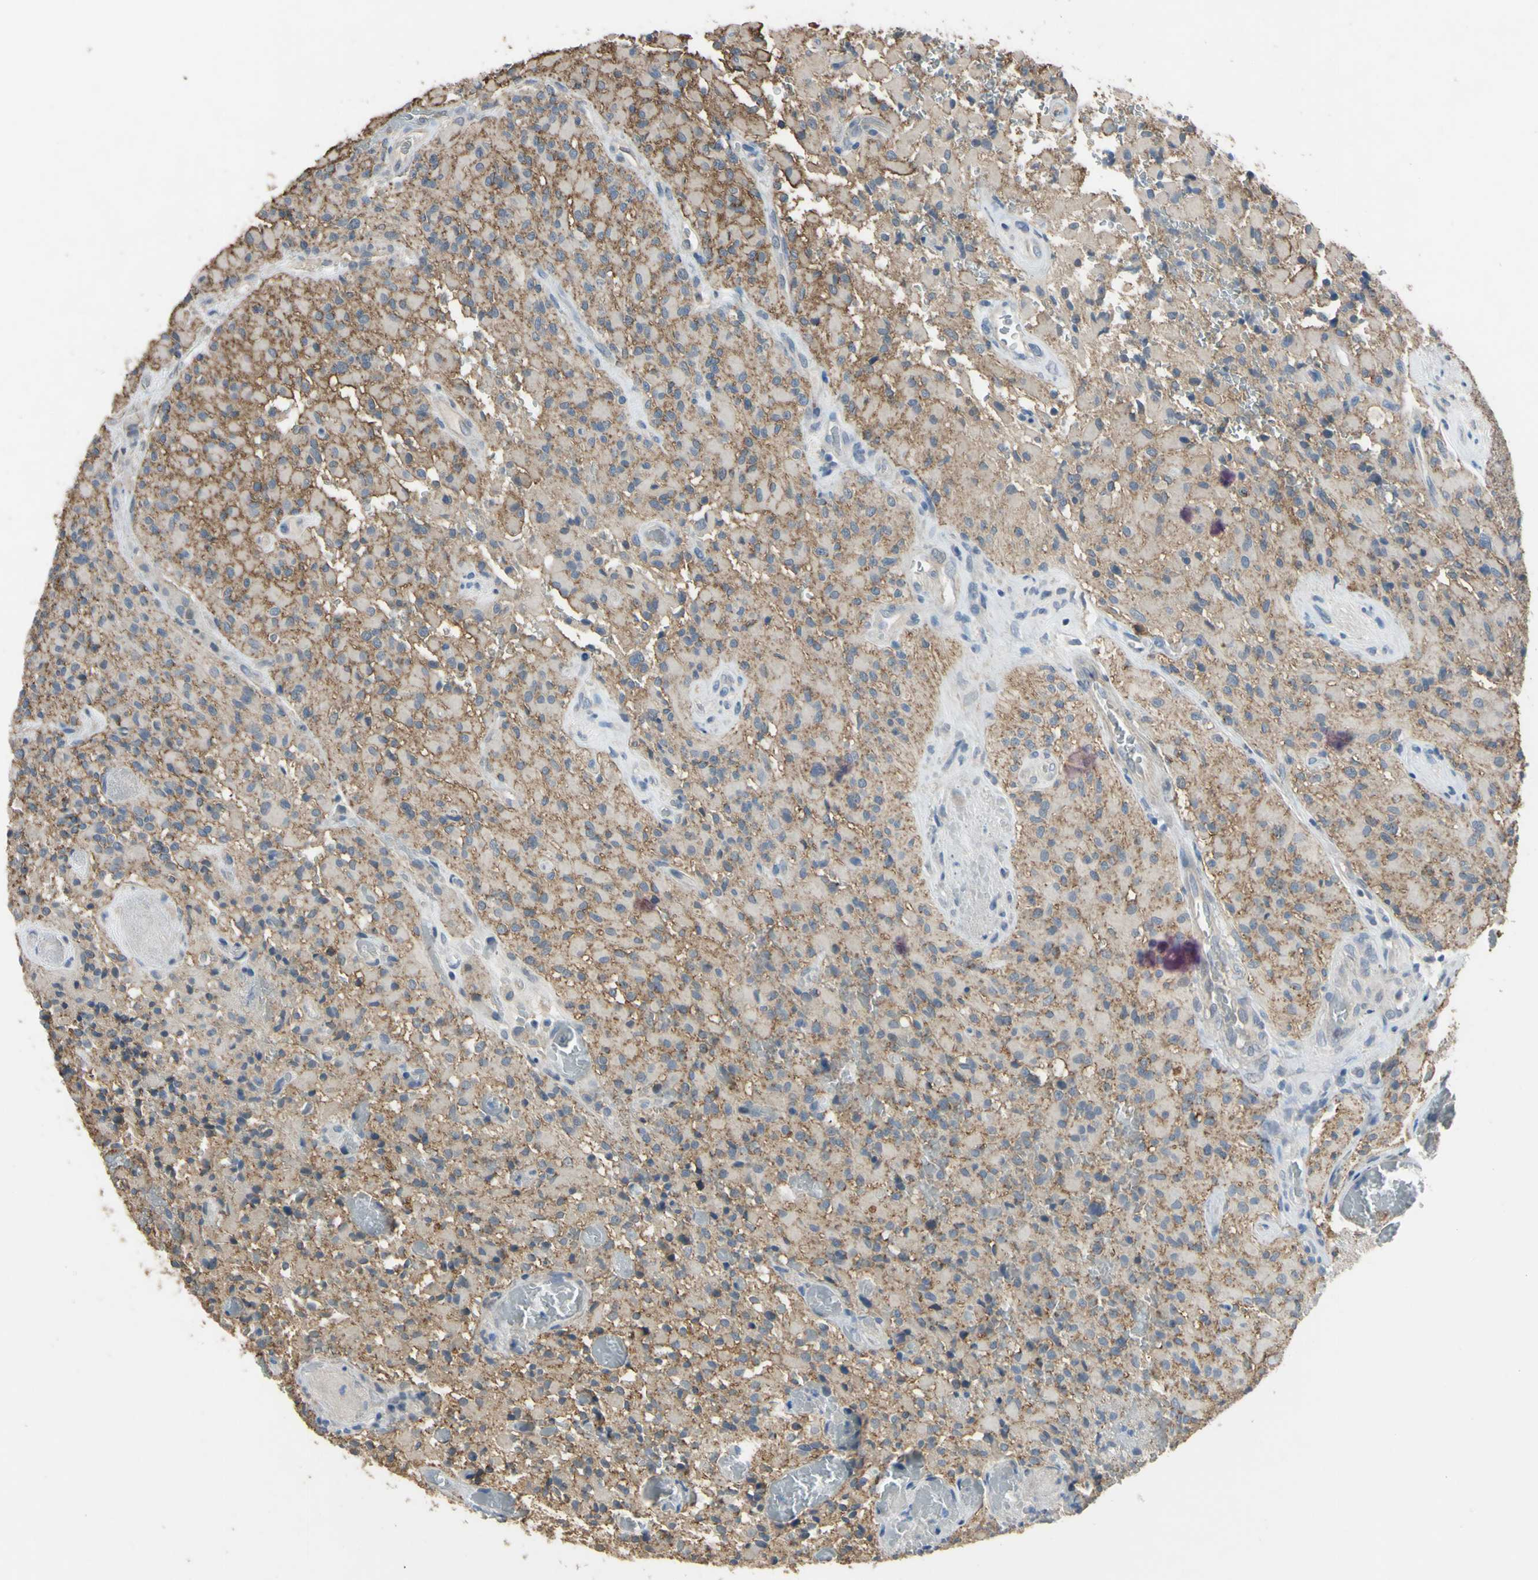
{"staining": {"intensity": "weak", "quantity": ">75%", "location": "cytoplasmic/membranous"}, "tissue": "glioma", "cell_type": "Tumor cells", "image_type": "cancer", "snomed": [{"axis": "morphology", "description": "Glioma, malignant, High grade"}, {"axis": "topography", "description": "Brain"}], "caption": "DAB immunohistochemical staining of glioma displays weak cytoplasmic/membranous protein staining in about >75% of tumor cells.", "gene": "LHX9", "patient": {"sex": "male", "age": 71}}